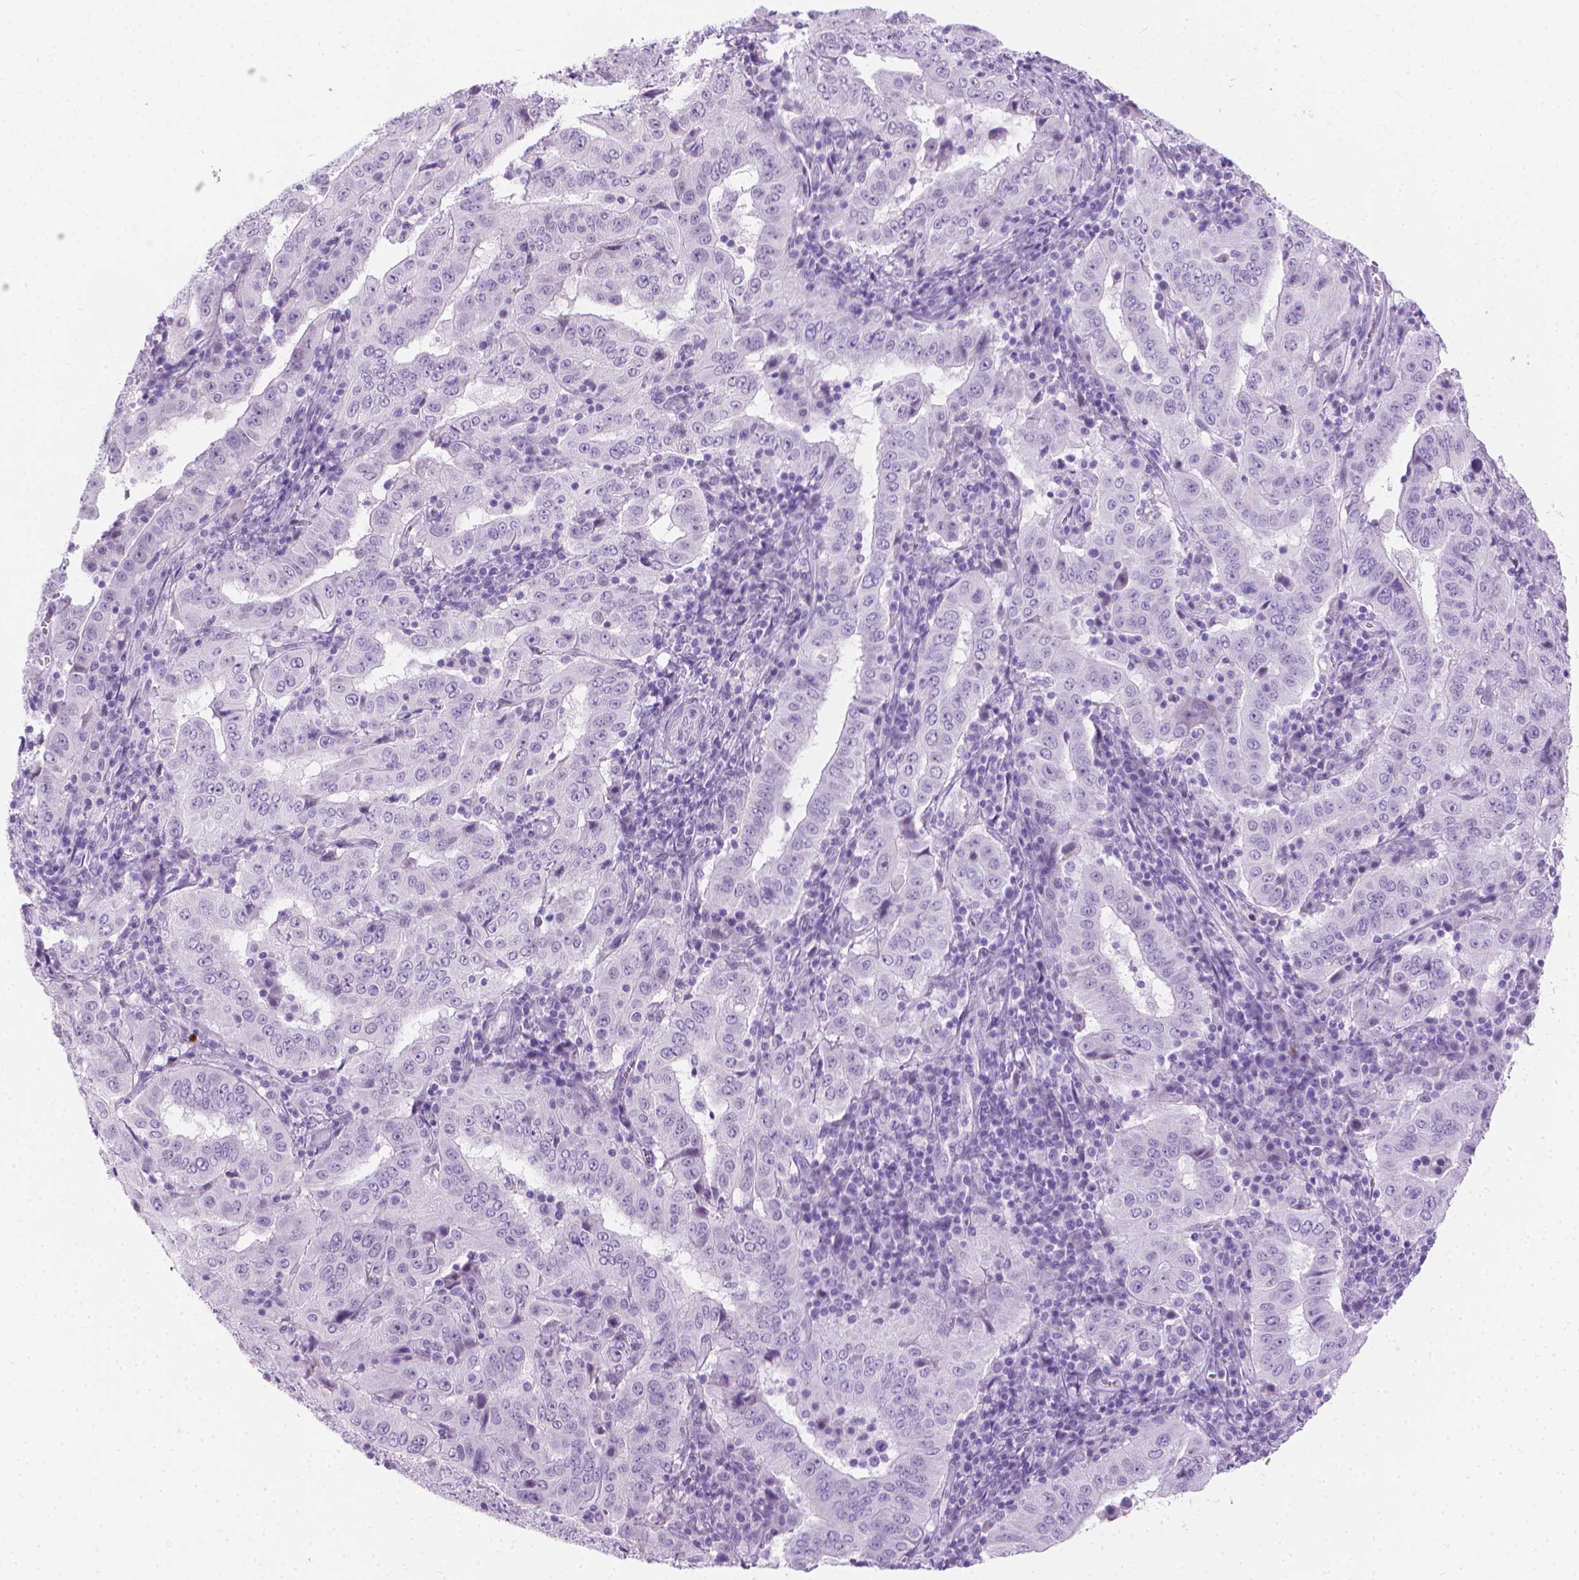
{"staining": {"intensity": "negative", "quantity": "none", "location": "none"}, "tissue": "pancreatic cancer", "cell_type": "Tumor cells", "image_type": "cancer", "snomed": [{"axis": "morphology", "description": "Adenocarcinoma, NOS"}, {"axis": "topography", "description": "Pancreas"}], "caption": "Pancreatic cancer (adenocarcinoma) was stained to show a protein in brown. There is no significant expression in tumor cells.", "gene": "CFAP52", "patient": {"sex": "male", "age": 63}}